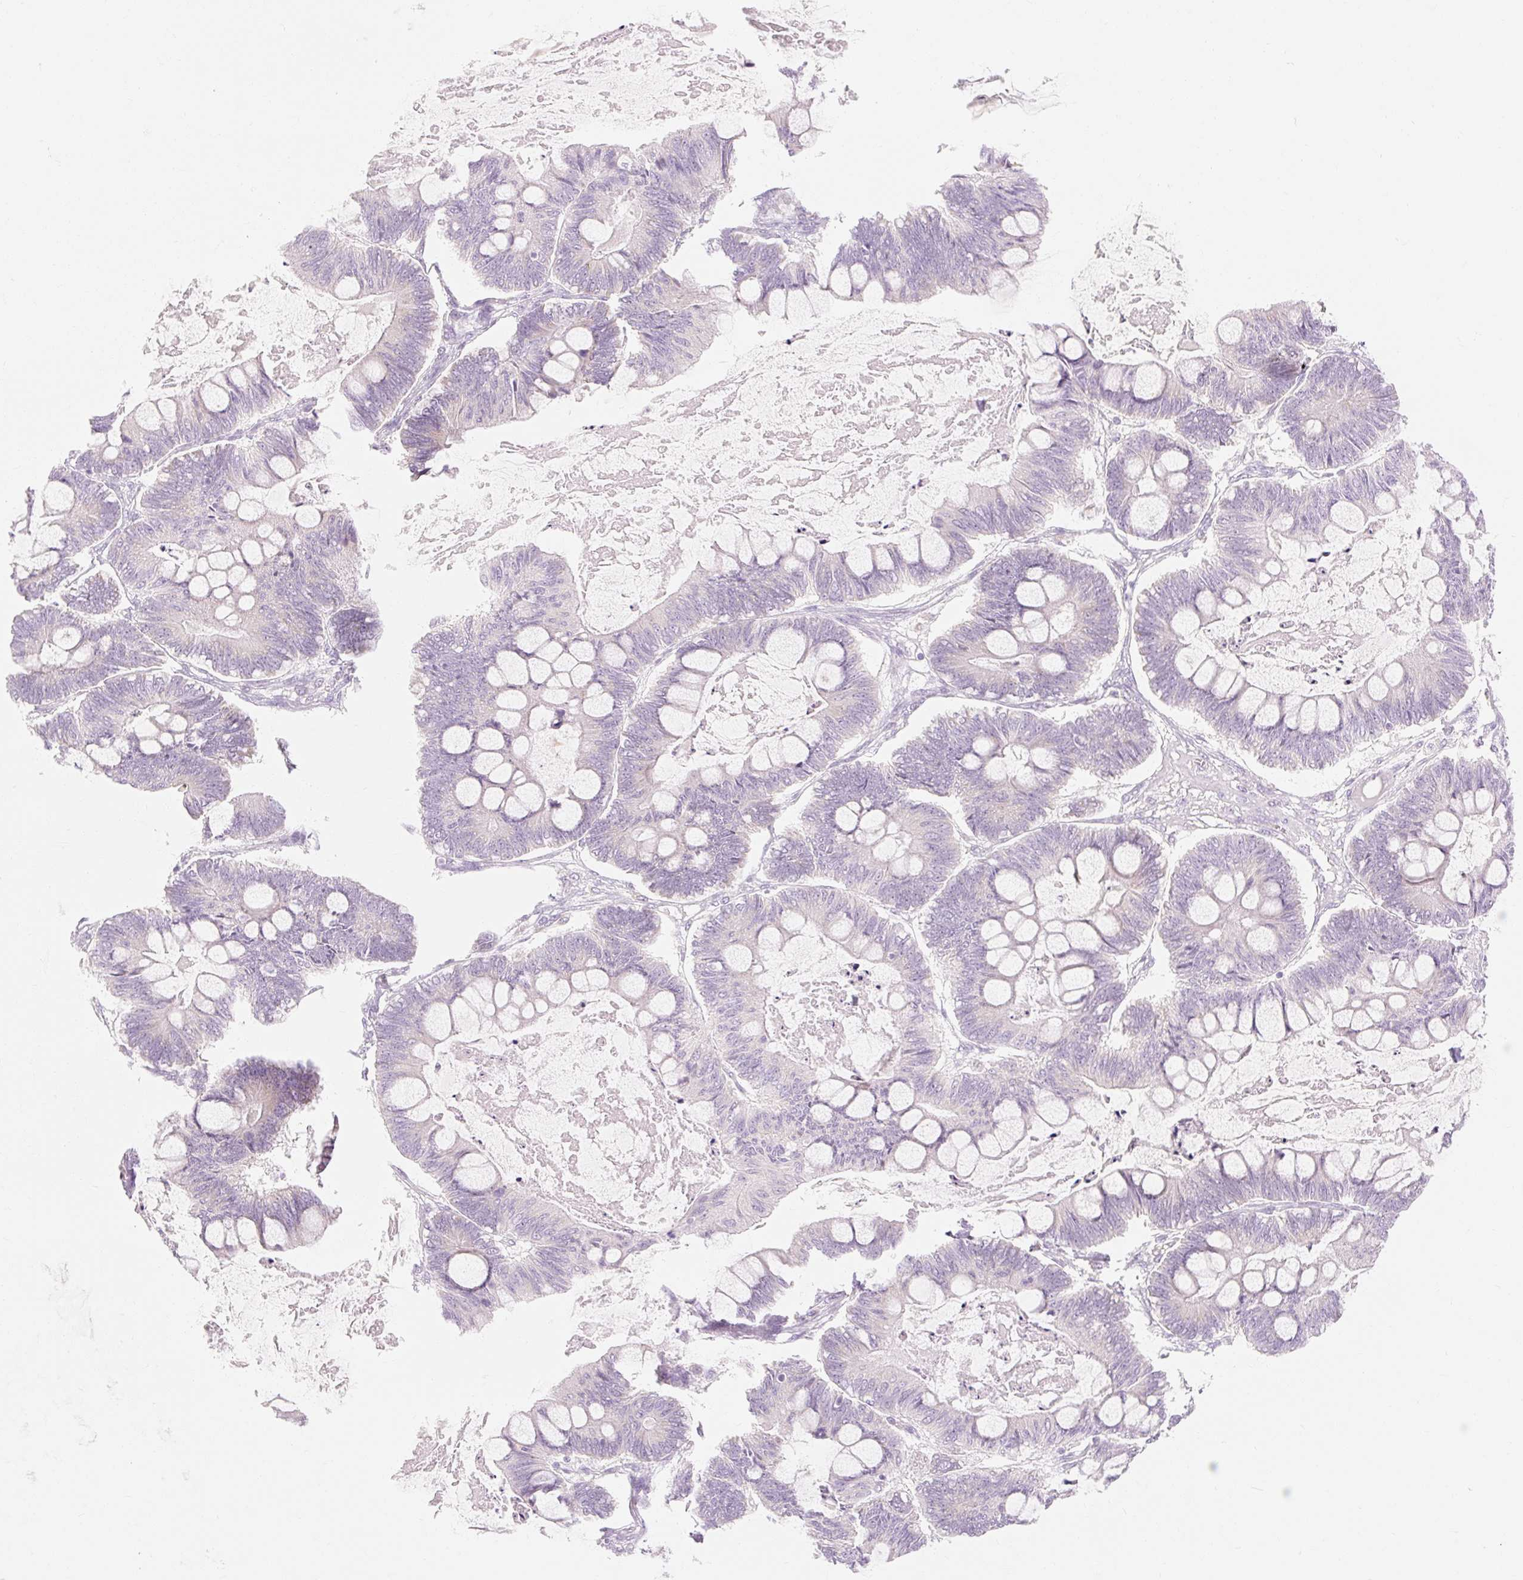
{"staining": {"intensity": "negative", "quantity": "none", "location": "none"}, "tissue": "ovarian cancer", "cell_type": "Tumor cells", "image_type": "cancer", "snomed": [{"axis": "morphology", "description": "Cystadenocarcinoma, mucinous, NOS"}, {"axis": "topography", "description": "Ovary"}], "caption": "Immunohistochemistry of mucinous cystadenocarcinoma (ovarian) displays no staining in tumor cells.", "gene": "MYO1D", "patient": {"sex": "female", "age": 61}}